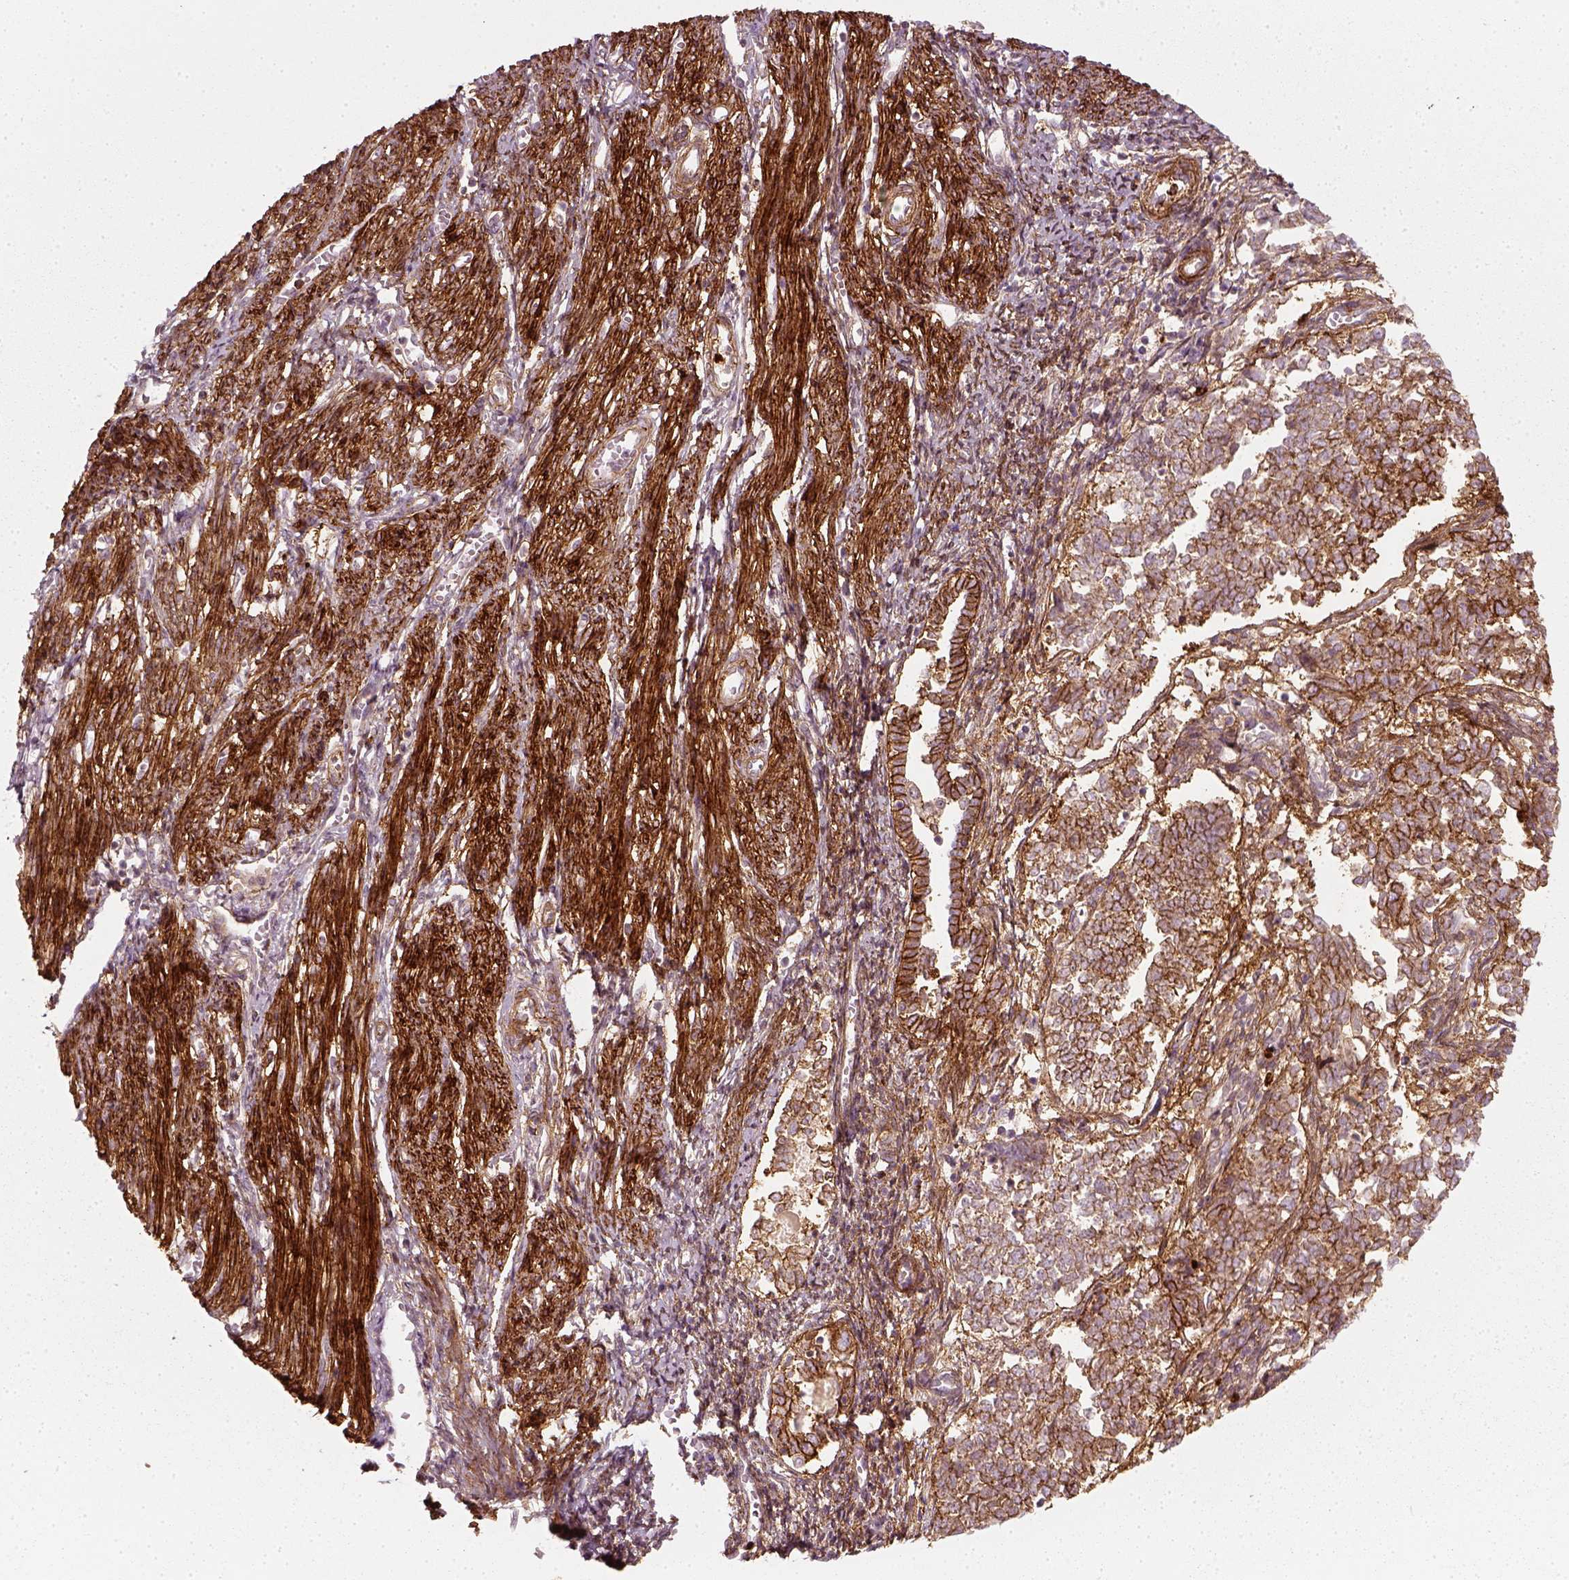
{"staining": {"intensity": "strong", "quantity": ">75%", "location": "cytoplasmic/membranous"}, "tissue": "endometrial cancer", "cell_type": "Tumor cells", "image_type": "cancer", "snomed": [{"axis": "morphology", "description": "Adenocarcinoma, NOS"}, {"axis": "topography", "description": "Endometrium"}], "caption": "Human endometrial cancer stained with a brown dye shows strong cytoplasmic/membranous positive positivity in approximately >75% of tumor cells.", "gene": "NPTN", "patient": {"sex": "female", "age": 65}}